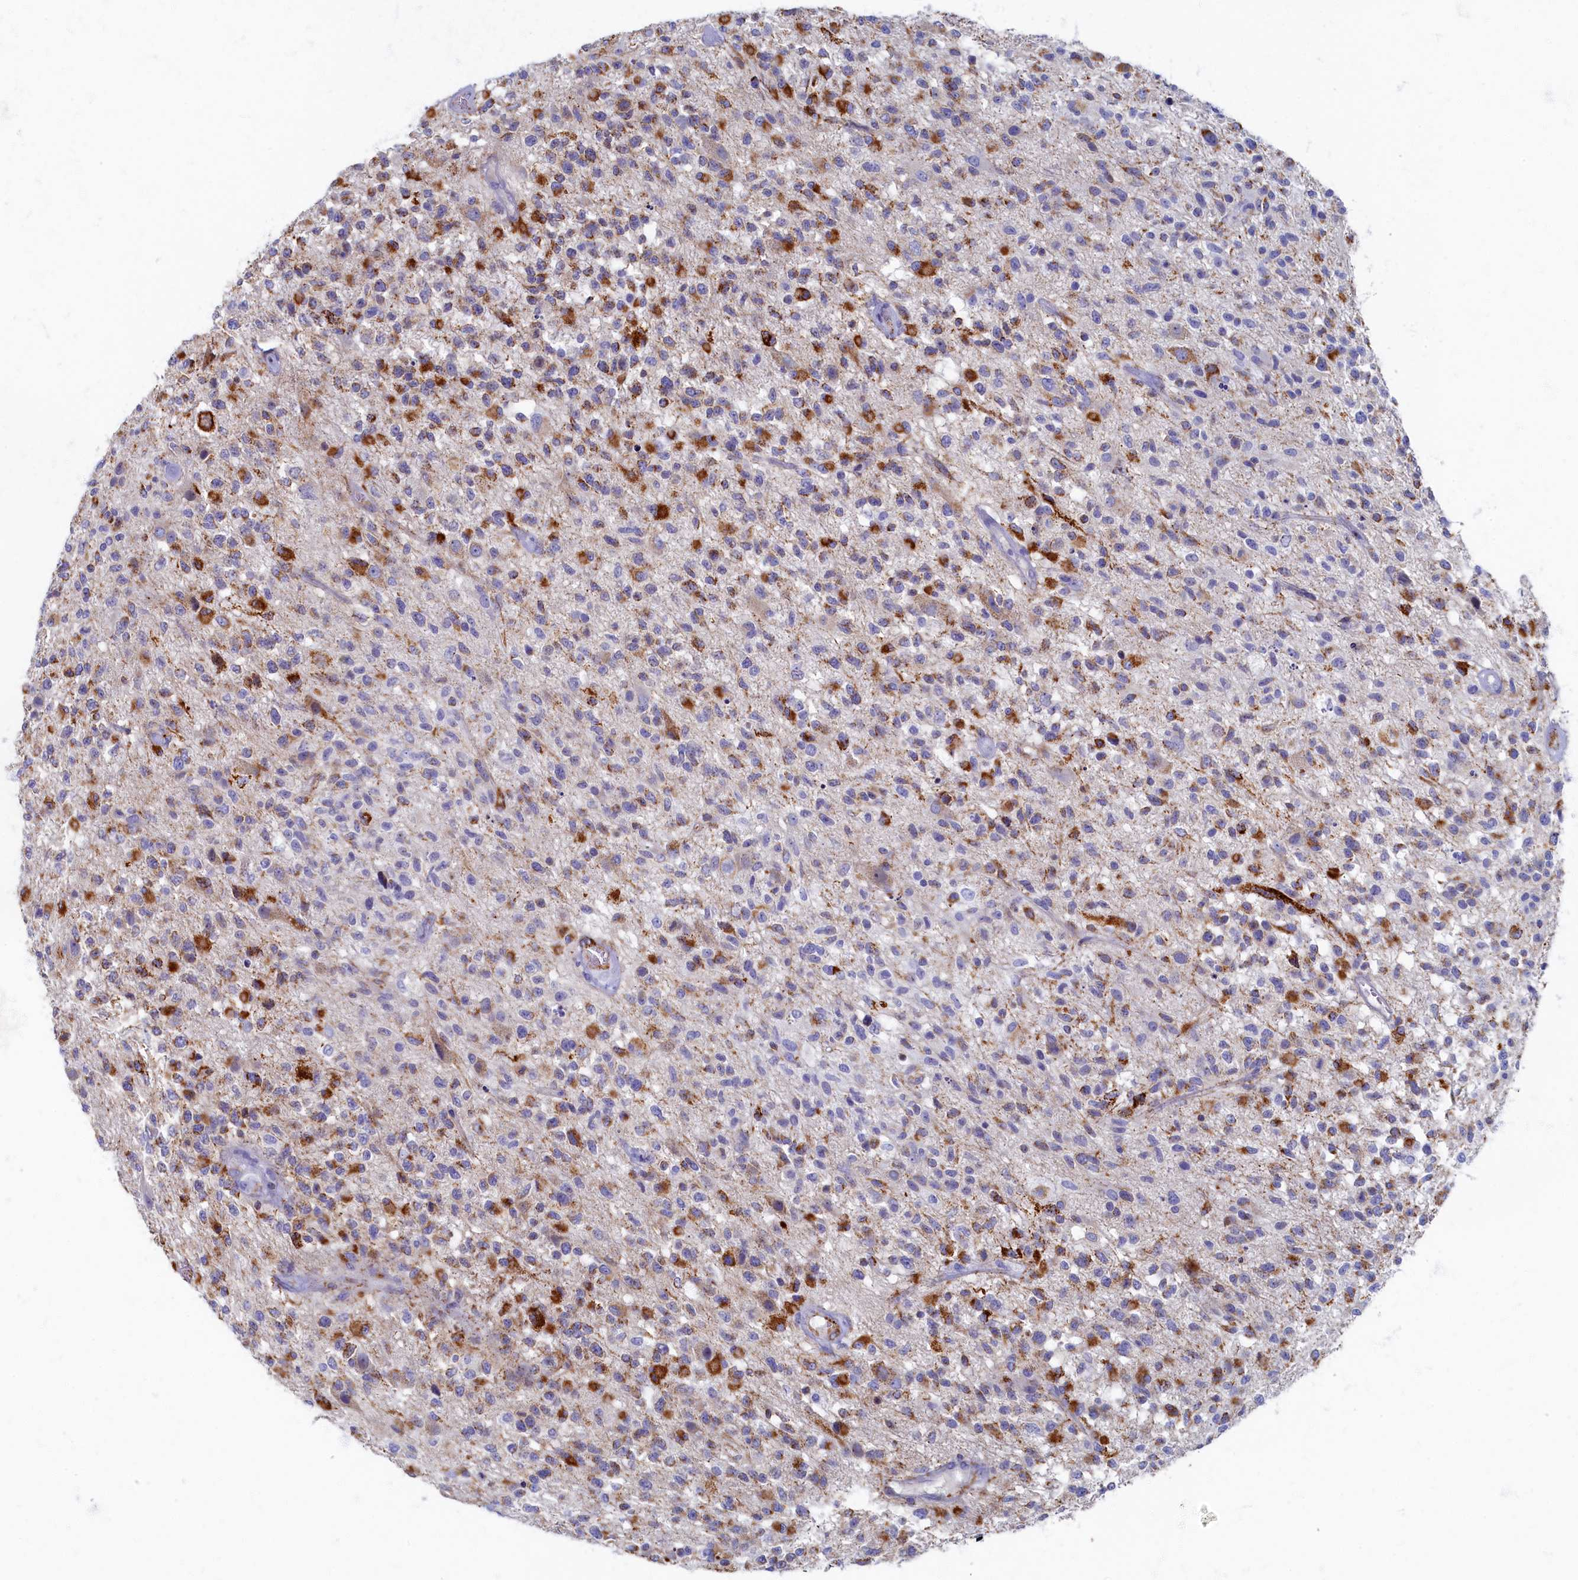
{"staining": {"intensity": "strong", "quantity": "<25%", "location": "cytoplasmic/membranous"}, "tissue": "glioma", "cell_type": "Tumor cells", "image_type": "cancer", "snomed": [{"axis": "morphology", "description": "Glioma, malignant, High grade"}, {"axis": "morphology", "description": "Glioblastoma, NOS"}, {"axis": "topography", "description": "Brain"}], "caption": "IHC (DAB (3,3'-diaminobenzidine)) staining of human glioma reveals strong cytoplasmic/membranous protein staining in approximately <25% of tumor cells.", "gene": "OCIAD2", "patient": {"sex": "male", "age": 60}}